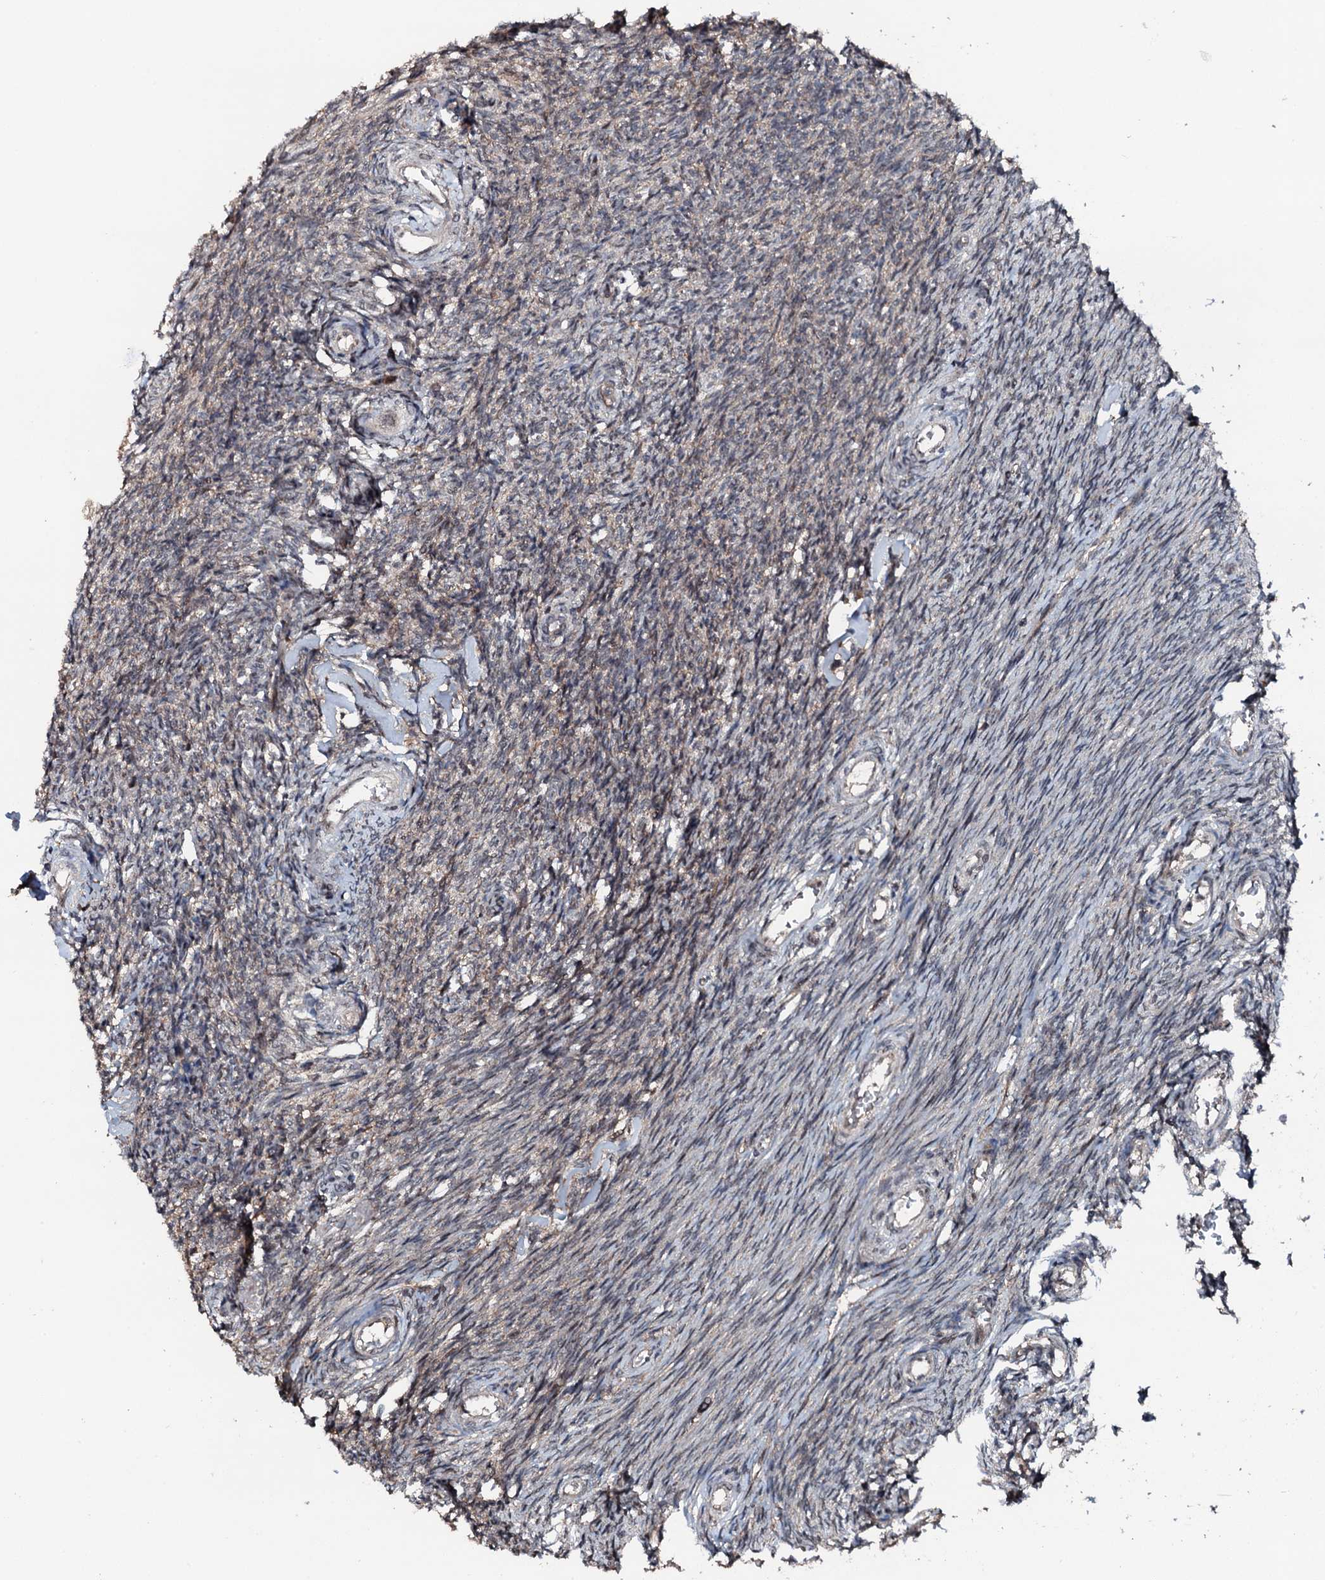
{"staining": {"intensity": "weak", "quantity": "<25%", "location": "cytoplasmic/membranous"}, "tissue": "ovary", "cell_type": "Ovarian stroma cells", "image_type": "normal", "snomed": [{"axis": "morphology", "description": "Normal tissue, NOS"}, {"axis": "topography", "description": "Ovary"}], "caption": "High power microscopy image of an immunohistochemistry photomicrograph of normal ovary, revealing no significant staining in ovarian stroma cells.", "gene": "FLYWCH1", "patient": {"sex": "female", "age": 44}}